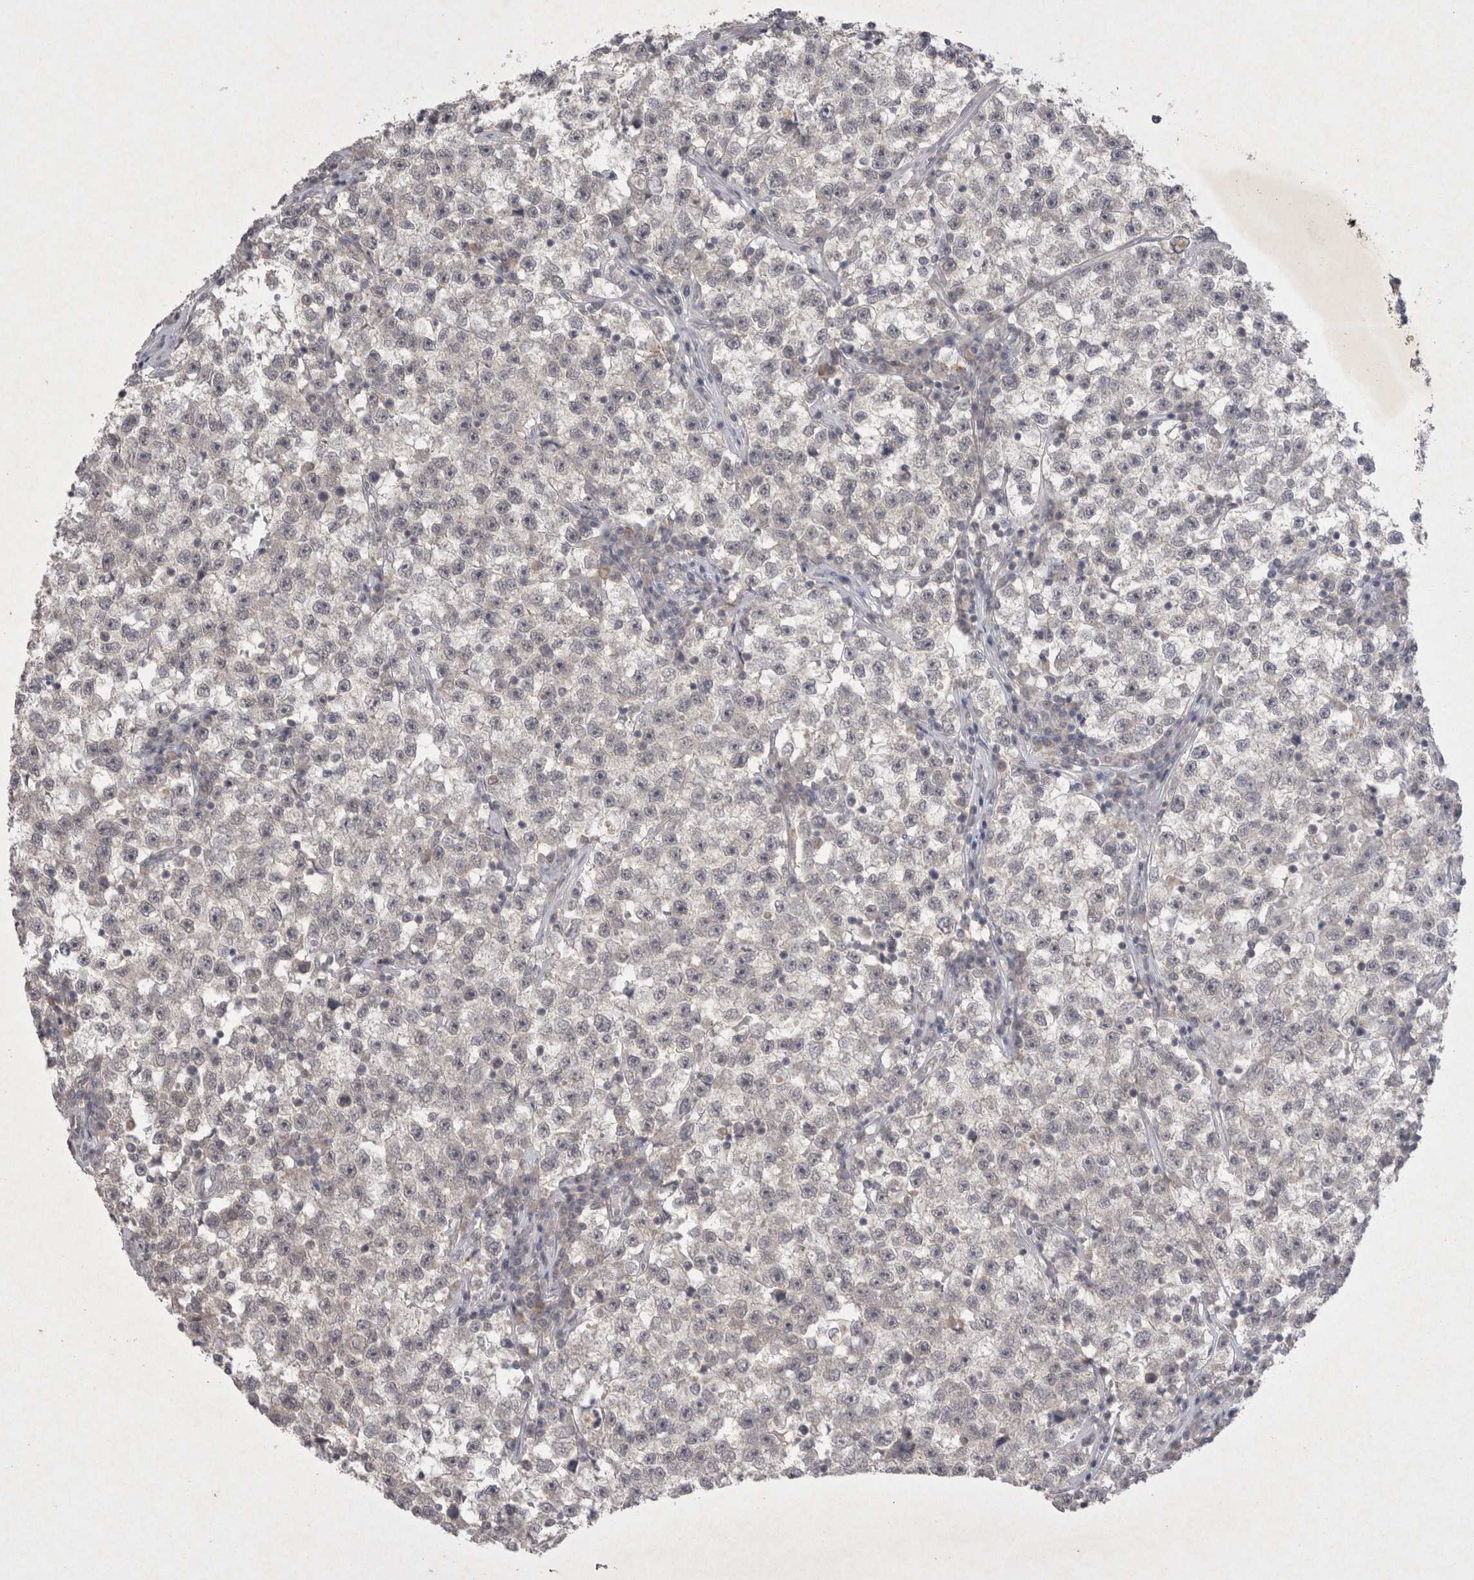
{"staining": {"intensity": "negative", "quantity": "none", "location": "none"}, "tissue": "testis cancer", "cell_type": "Tumor cells", "image_type": "cancer", "snomed": [{"axis": "morphology", "description": "Seminoma, NOS"}, {"axis": "topography", "description": "Testis"}], "caption": "This is an immunohistochemistry micrograph of seminoma (testis). There is no positivity in tumor cells.", "gene": "LYVE1", "patient": {"sex": "male", "age": 22}}